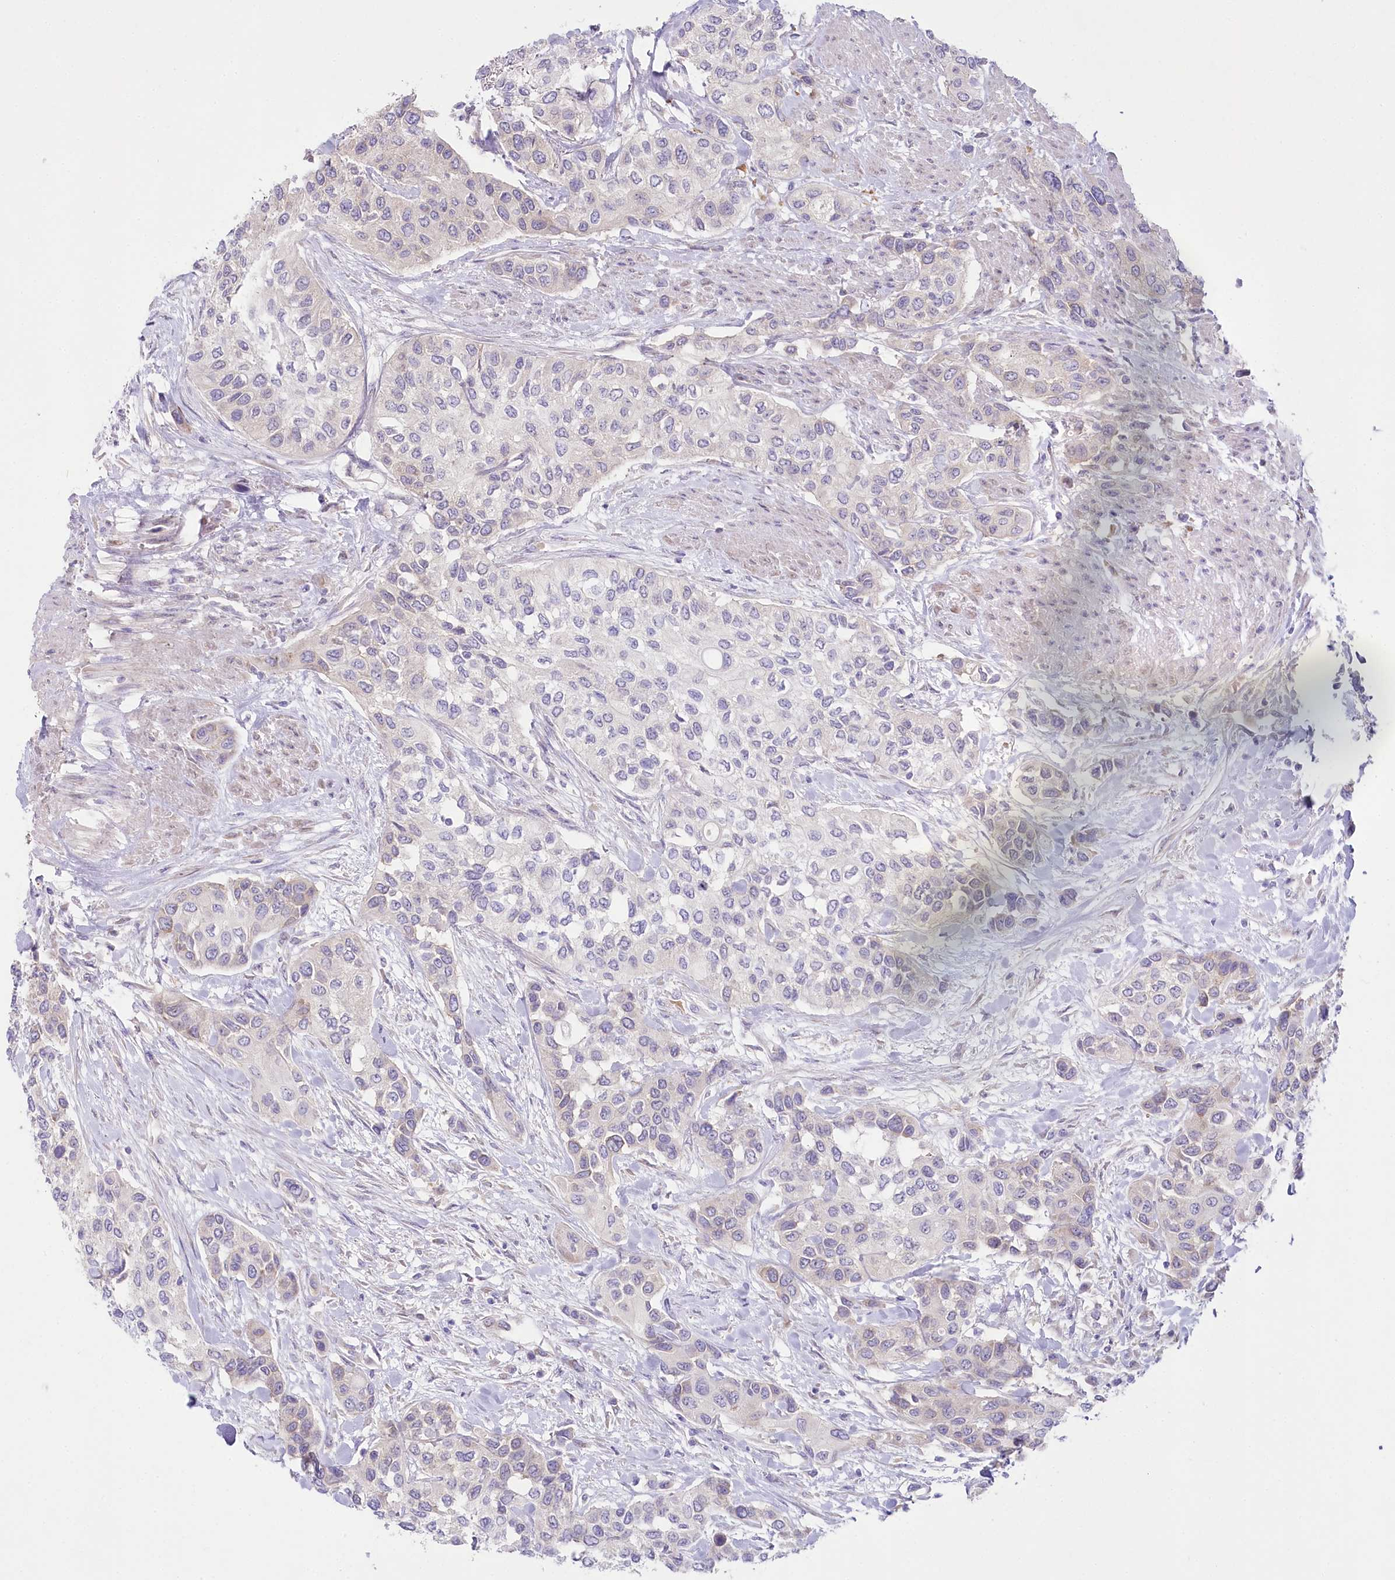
{"staining": {"intensity": "negative", "quantity": "none", "location": "none"}, "tissue": "urothelial cancer", "cell_type": "Tumor cells", "image_type": "cancer", "snomed": [{"axis": "morphology", "description": "Normal tissue, NOS"}, {"axis": "morphology", "description": "Urothelial carcinoma, High grade"}, {"axis": "topography", "description": "Vascular tissue"}, {"axis": "topography", "description": "Urinary bladder"}], "caption": "Human urothelial carcinoma (high-grade) stained for a protein using IHC exhibits no positivity in tumor cells.", "gene": "MYOZ1", "patient": {"sex": "female", "age": 56}}